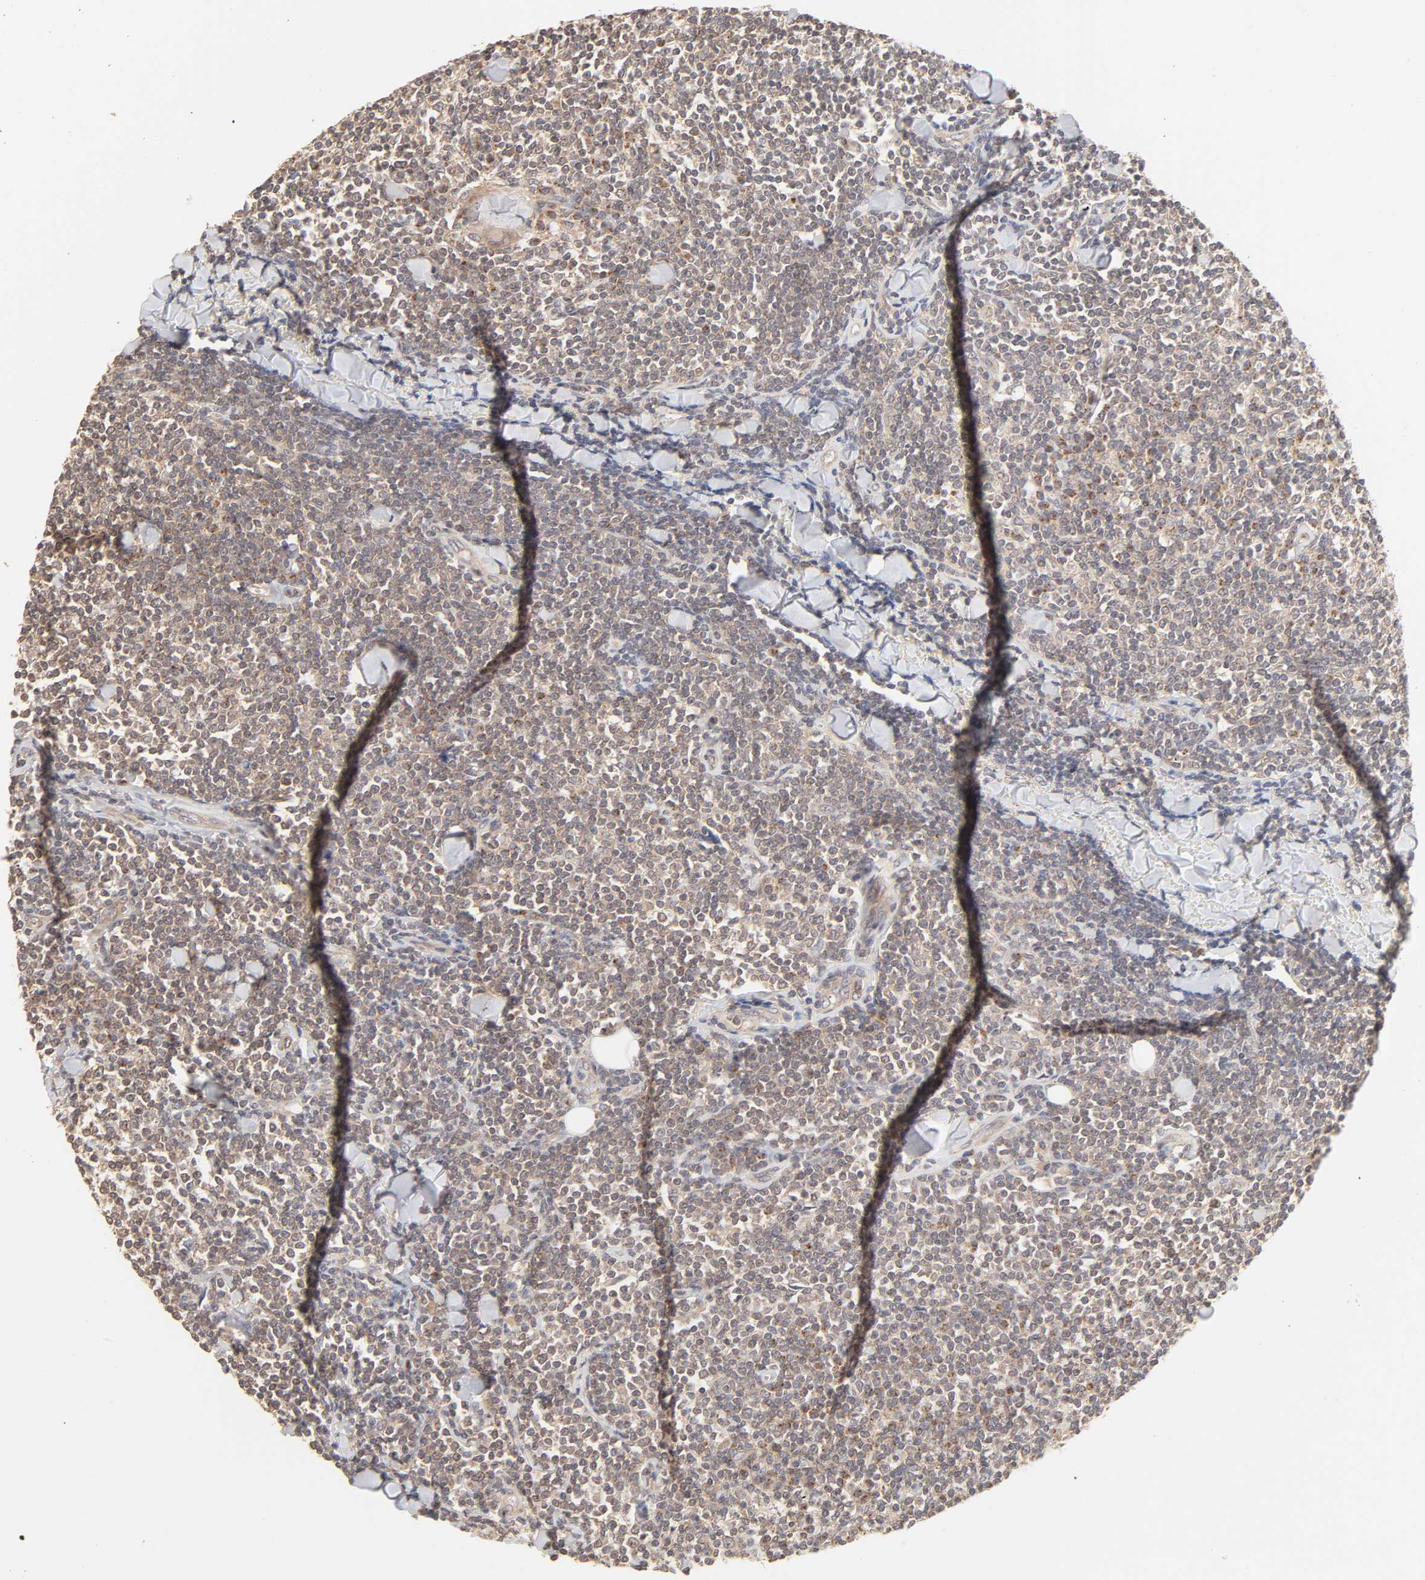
{"staining": {"intensity": "moderate", "quantity": ">75%", "location": "cytoplasmic/membranous"}, "tissue": "lymphoma", "cell_type": "Tumor cells", "image_type": "cancer", "snomed": [{"axis": "morphology", "description": "Malignant lymphoma, non-Hodgkin's type, Low grade"}, {"axis": "topography", "description": "Soft tissue"}], "caption": "An image of lymphoma stained for a protein exhibits moderate cytoplasmic/membranous brown staining in tumor cells. The staining was performed using DAB to visualize the protein expression in brown, while the nuclei were stained in blue with hematoxylin (Magnification: 20x).", "gene": "EPS8", "patient": {"sex": "male", "age": 92}}